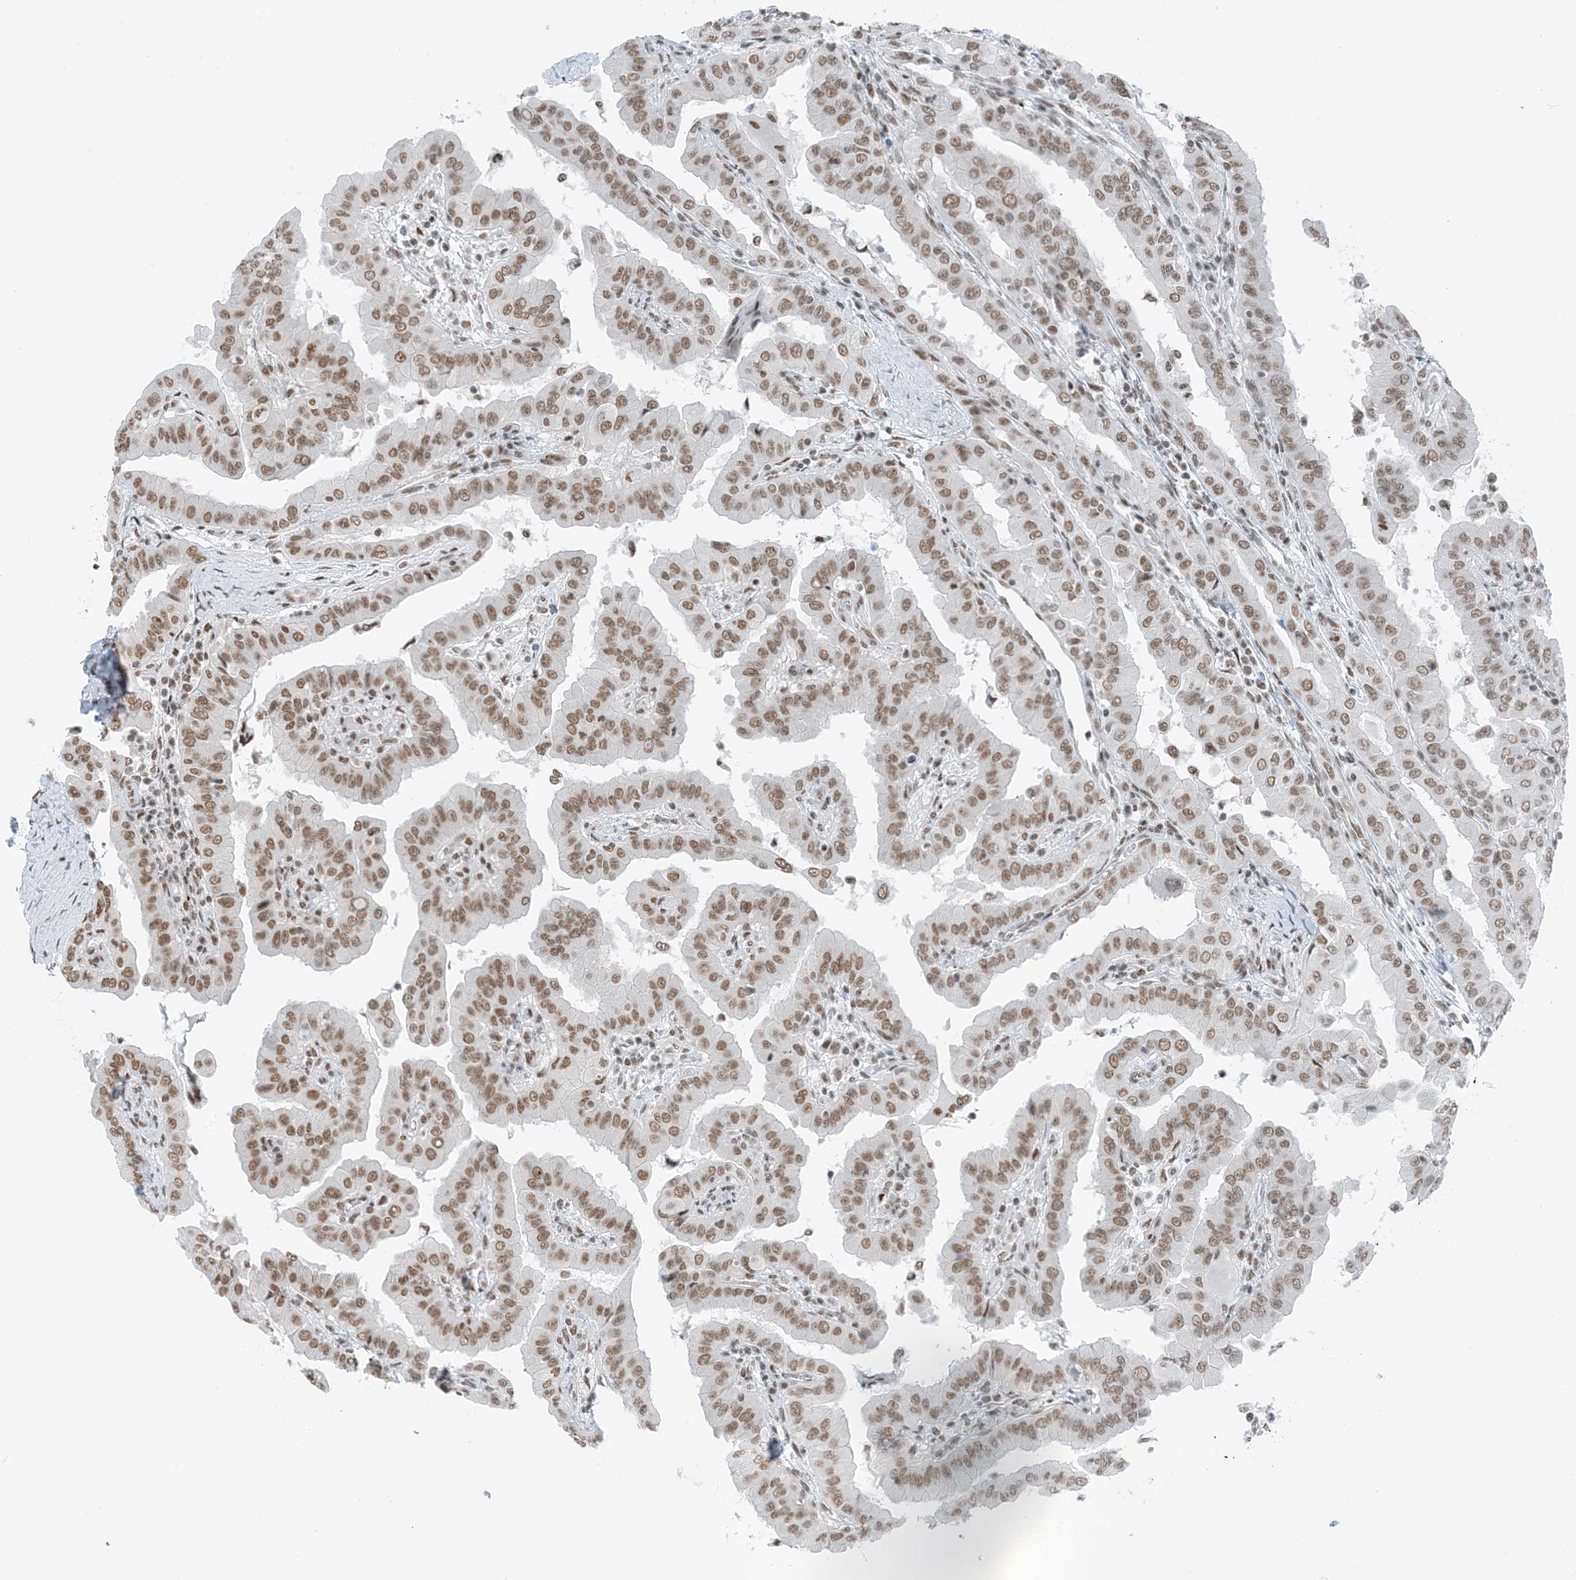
{"staining": {"intensity": "moderate", "quantity": ">75%", "location": "nuclear"}, "tissue": "thyroid cancer", "cell_type": "Tumor cells", "image_type": "cancer", "snomed": [{"axis": "morphology", "description": "Papillary adenocarcinoma, NOS"}, {"axis": "topography", "description": "Thyroid gland"}], "caption": "A brown stain shows moderate nuclear expression of a protein in thyroid cancer (papillary adenocarcinoma) tumor cells.", "gene": "ZNF500", "patient": {"sex": "male", "age": 33}}